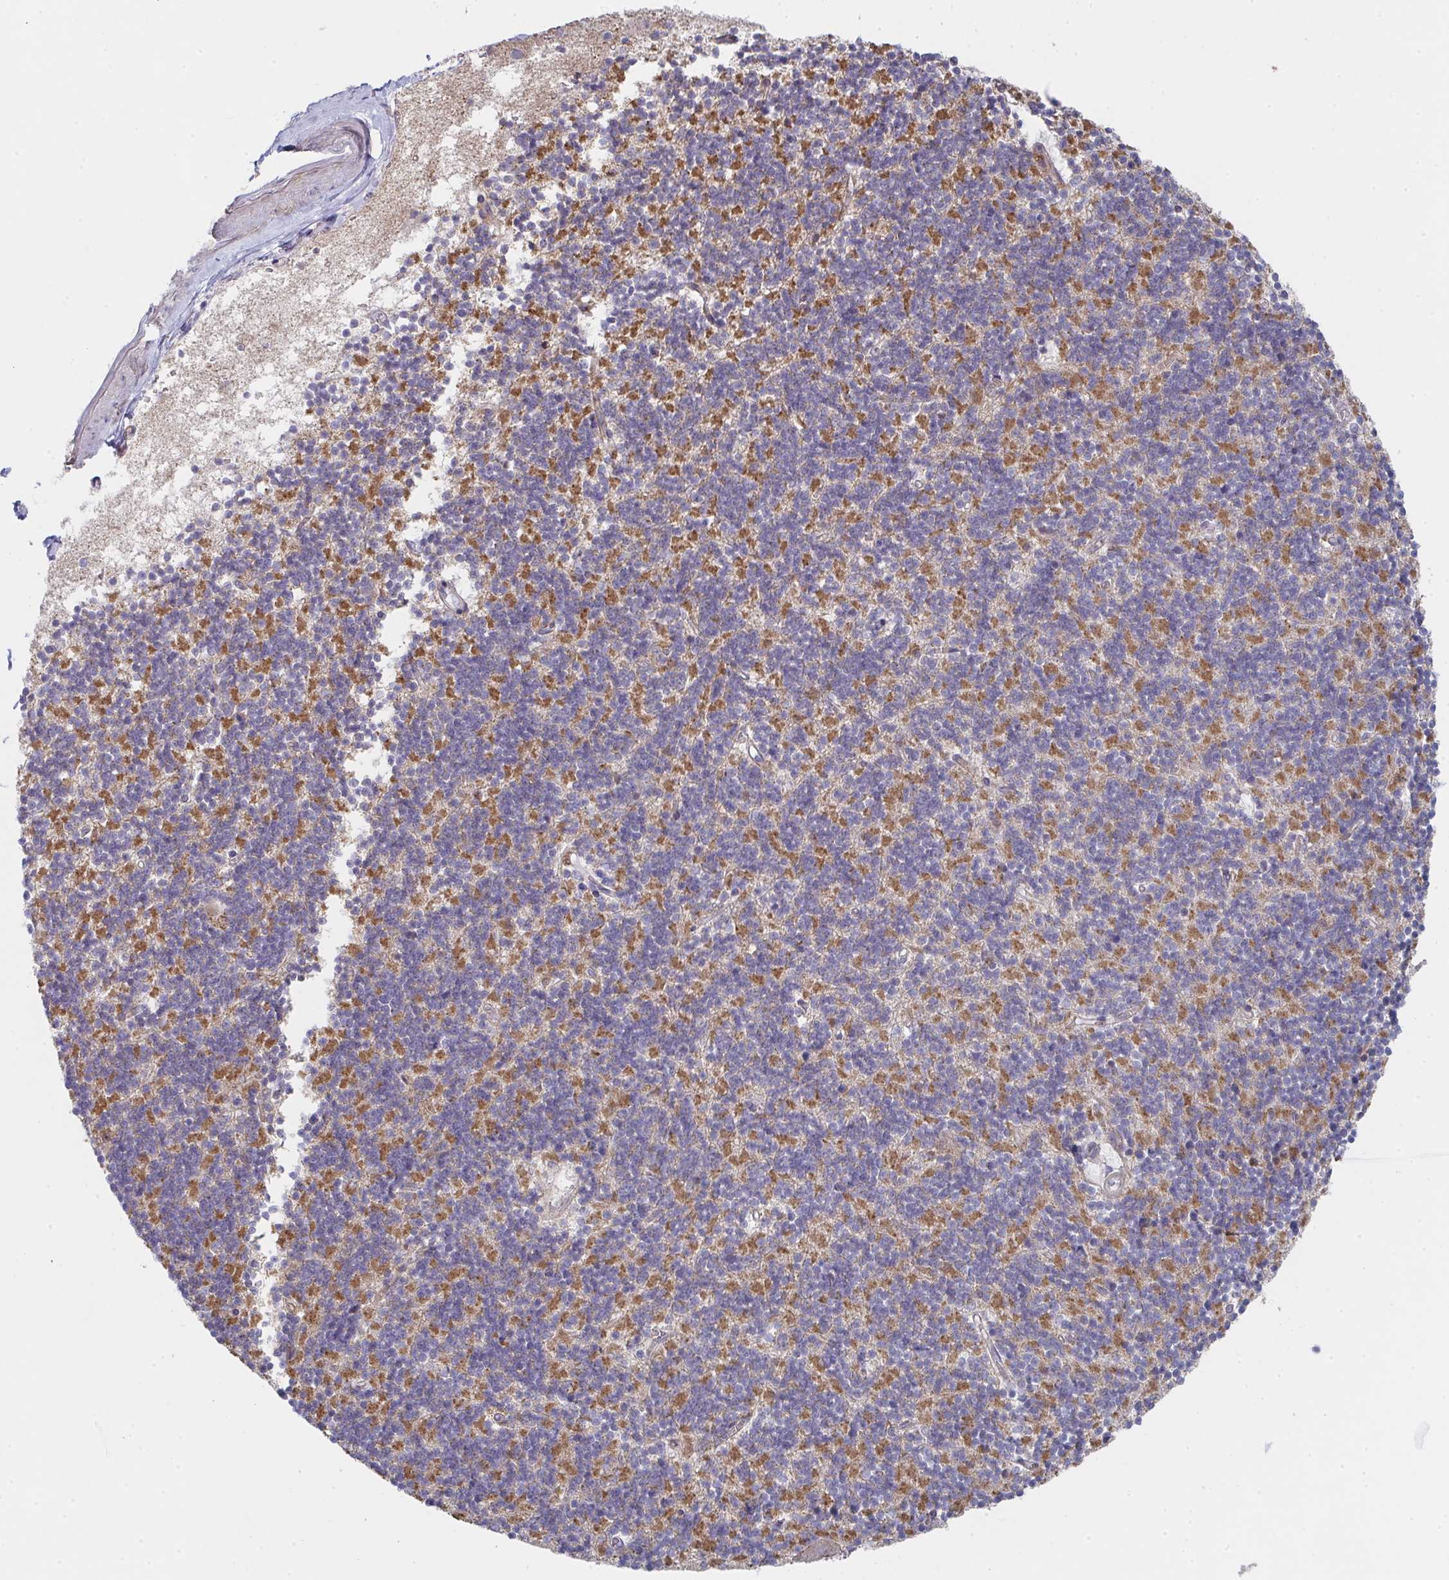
{"staining": {"intensity": "moderate", "quantity": "25%-75%", "location": "cytoplasmic/membranous"}, "tissue": "cerebellum", "cell_type": "Cells in granular layer", "image_type": "normal", "snomed": [{"axis": "morphology", "description": "Normal tissue, NOS"}, {"axis": "topography", "description": "Cerebellum"}], "caption": "Immunohistochemical staining of normal cerebellum shows 25%-75% levels of moderate cytoplasmic/membranous protein positivity in approximately 25%-75% of cells in granular layer.", "gene": "VWDE", "patient": {"sex": "male", "age": 54}}